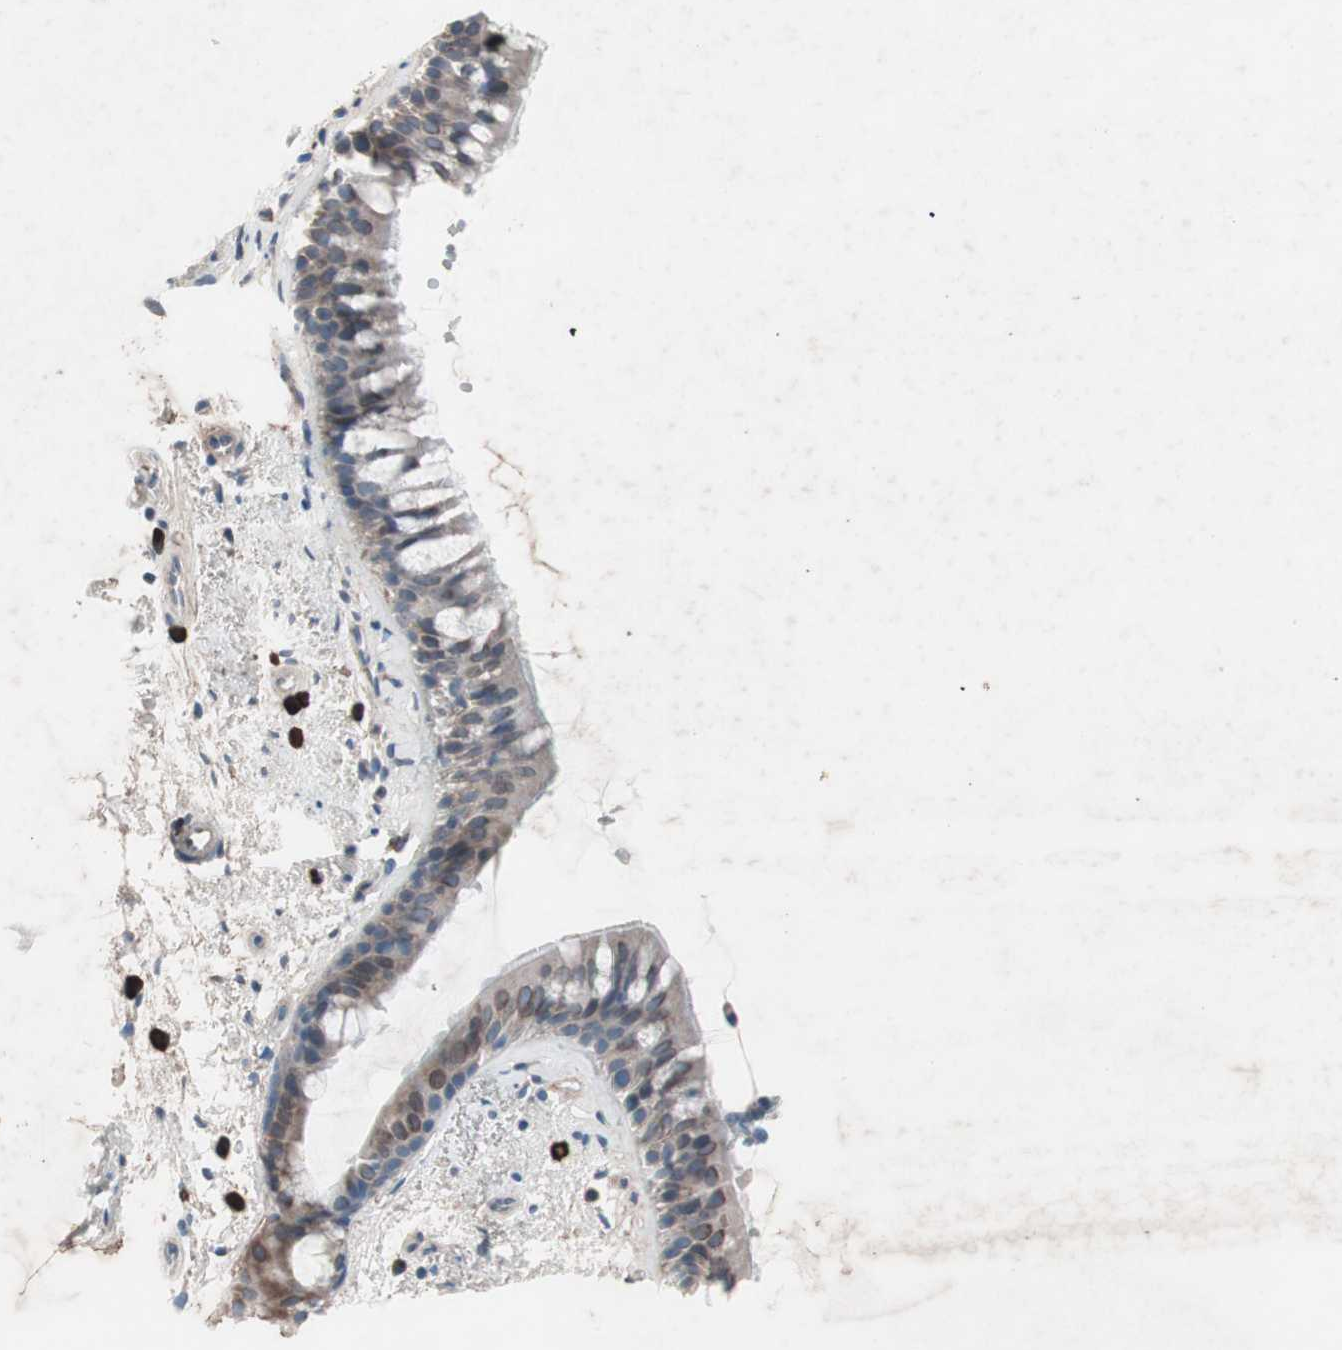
{"staining": {"intensity": "weak", "quantity": ">75%", "location": "cytoplasmic/membranous"}, "tissue": "bronchus", "cell_type": "Respiratory epithelial cells", "image_type": "normal", "snomed": [{"axis": "morphology", "description": "Normal tissue, NOS"}, {"axis": "topography", "description": "Bronchus"}], "caption": "This image exhibits normal bronchus stained with immunohistochemistry (IHC) to label a protein in brown. The cytoplasmic/membranous of respiratory epithelial cells show weak positivity for the protein. Nuclei are counter-stained blue.", "gene": "GRB7", "patient": {"sex": "female", "age": 54}}